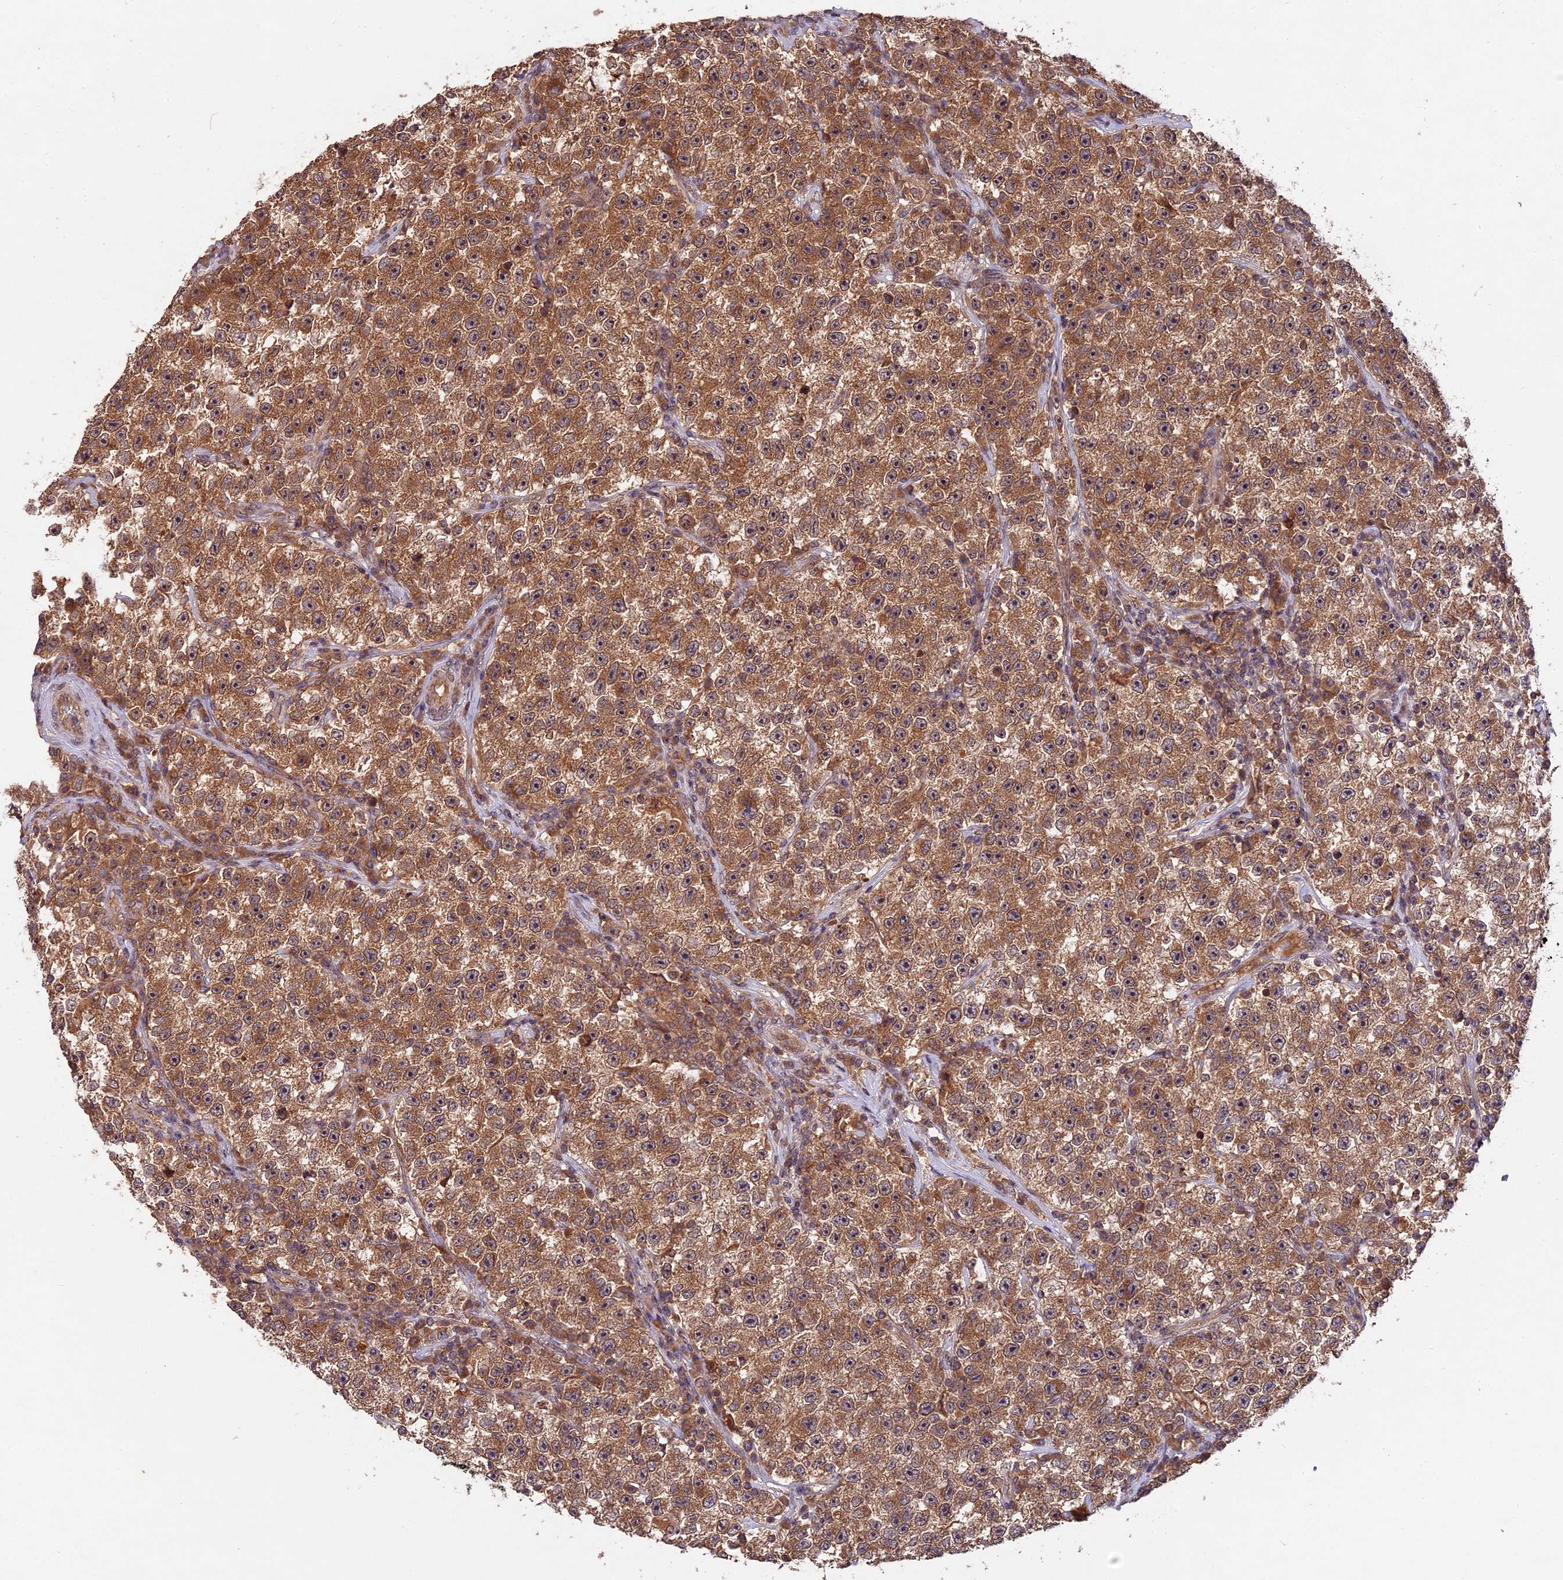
{"staining": {"intensity": "moderate", "quantity": ">75%", "location": "cytoplasmic/membranous"}, "tissue": "testis cancer", "cell_type": "Tumor cells", "image_type": "cancer", "snomed": [{"axis": "morphology", "description": "Seminoma, NOS"}, {"axis": "topography", "description": "Testis"}], "caption": "Testis cancer (seminoma) stained with a brown dye demonstrates moderate cytoplasmic/membranous positive staining in about >75% of tumor cells.", "gene": "CHAC1", "patient": {"sex": "male", "age": 22}}